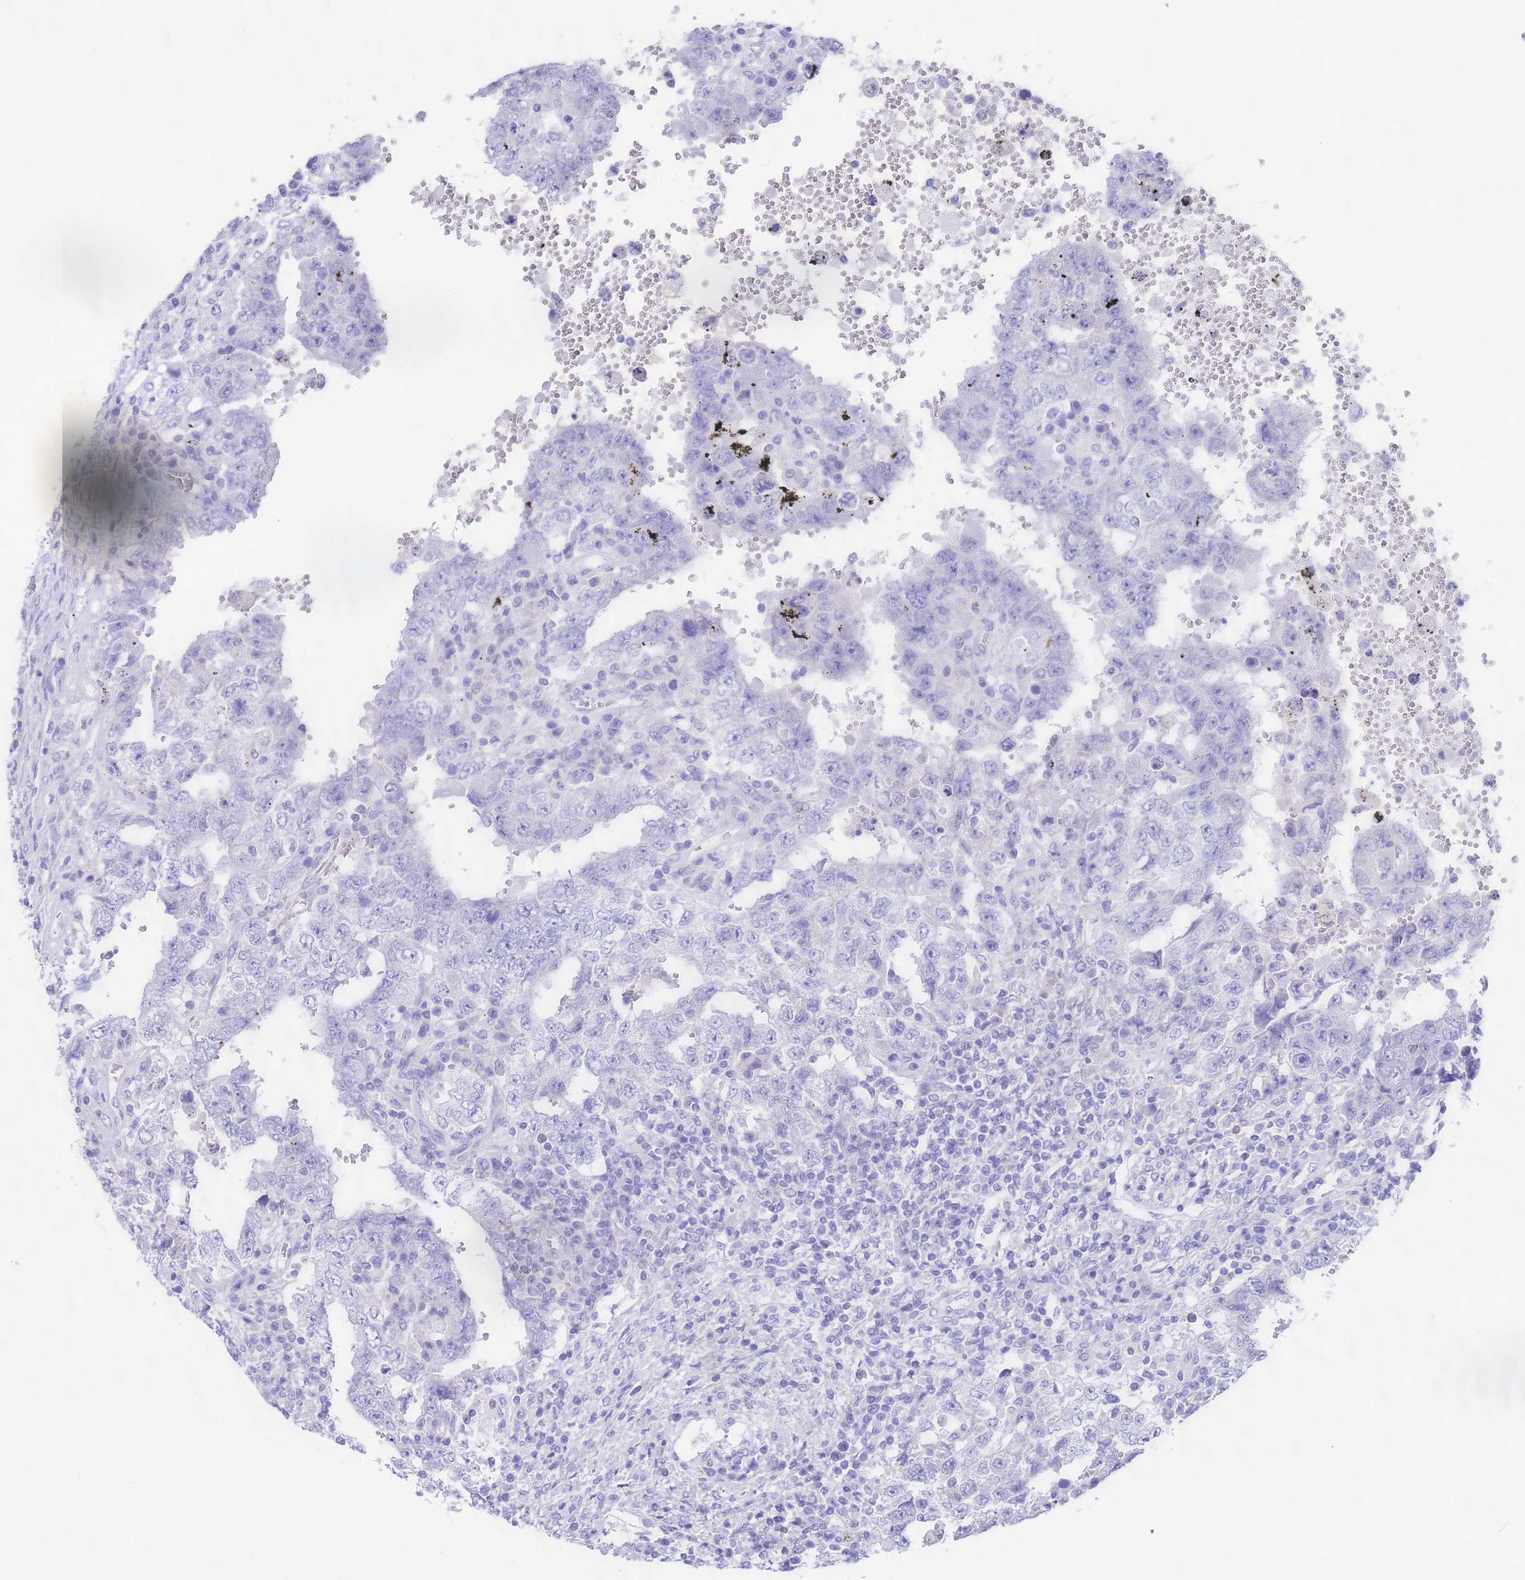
{"staining": {"intensity": "negative", "quantity": "none", "location": "none"}, "tissue": "testis cancer", "cell_type": "Tumor cells", "image_type": "cancer", "snomed": [{"axis": "morphology", "description": "Carcinoma, Embryonal, NOS"}, {"axis": "topography", "description": "Testis"}], "caption": "DAB immunohistochemical staining of testis cancer reveals no significant expression in tumor cells. The staining is performed using DAB brown chromogen with nuclei counter-stained in using hematoxylin.", "gene": "USP38", "patient": {"sex": "male", "age": 26}}